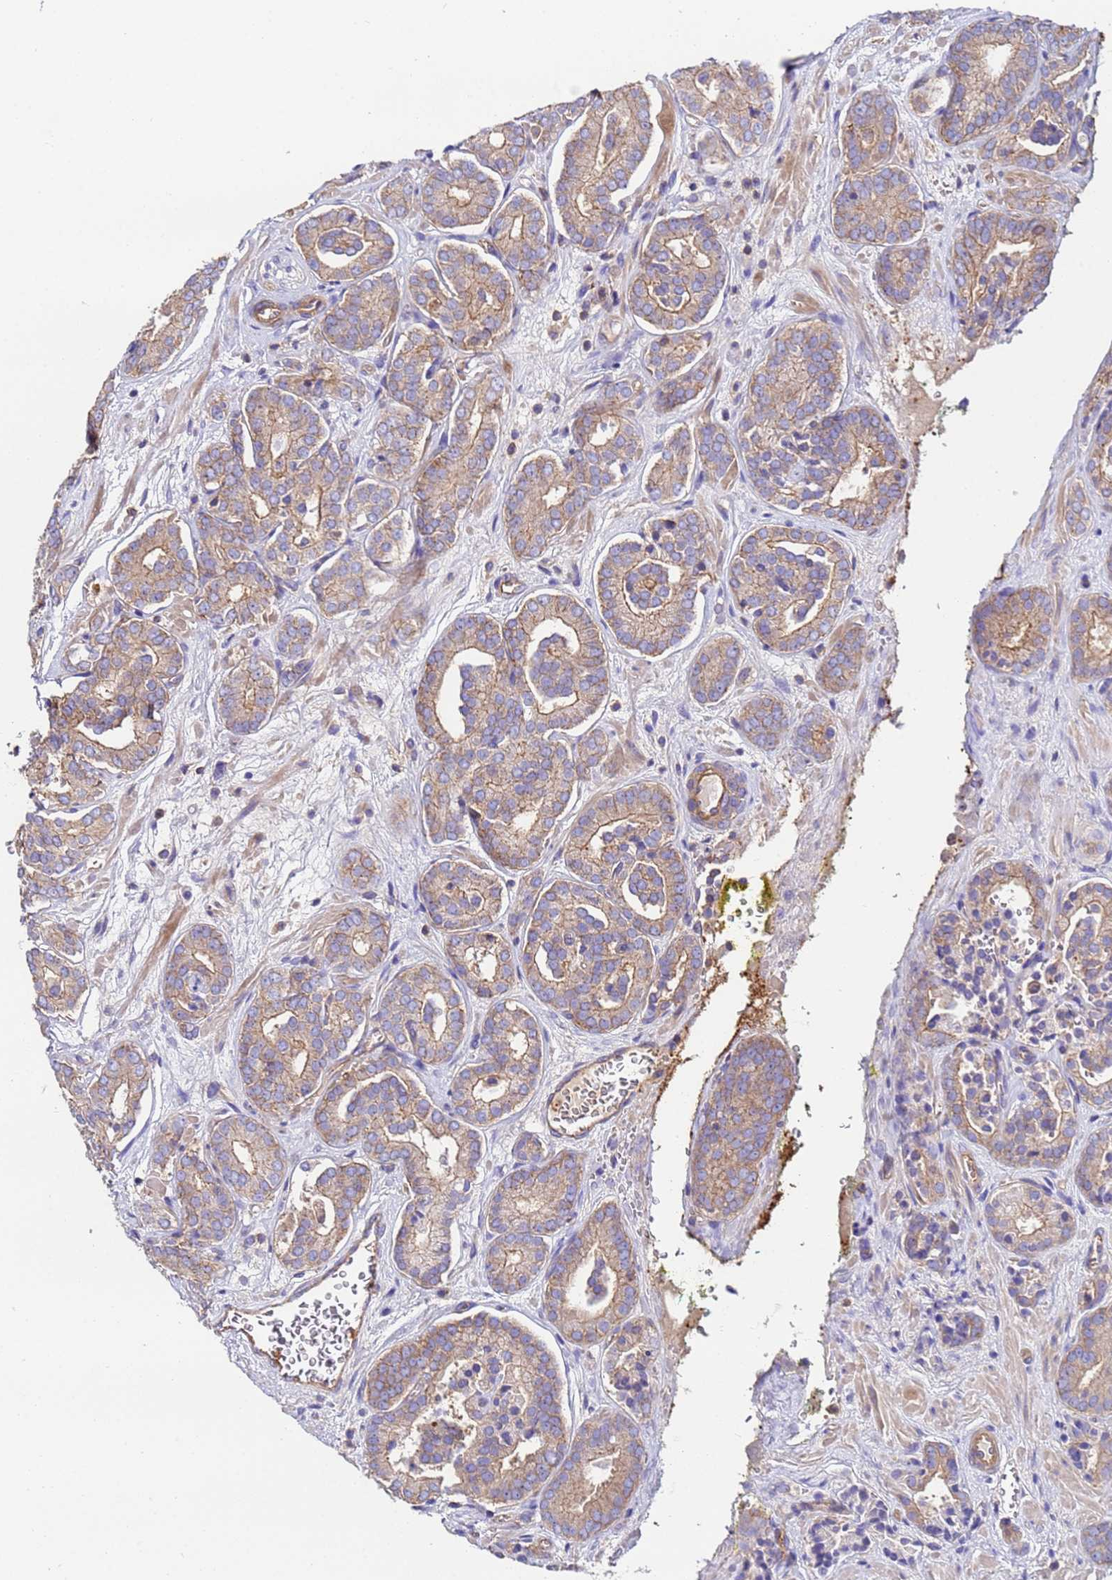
{"staining": {"intensity": "weak", "quantity": "25%-75%", "location": "cytoplasmic/membranous"}, "tissue": "prostate cancer", "cell_type": "Tumor cells", "image_type": "cancer", "snomed": [{"axis": "morphology", "description": "Adenocarcinoma, High grade"}, {"axis": "topography", "description": "Prostate"}], "caption": "Weak cytoplasmic/membranous protein staining is appreciated in about 25%-75% of tumor cells in prostate high-grade adenocarcinoma.", "gene": "POTEE", "patient": {"sex": "male", "age": 66}}